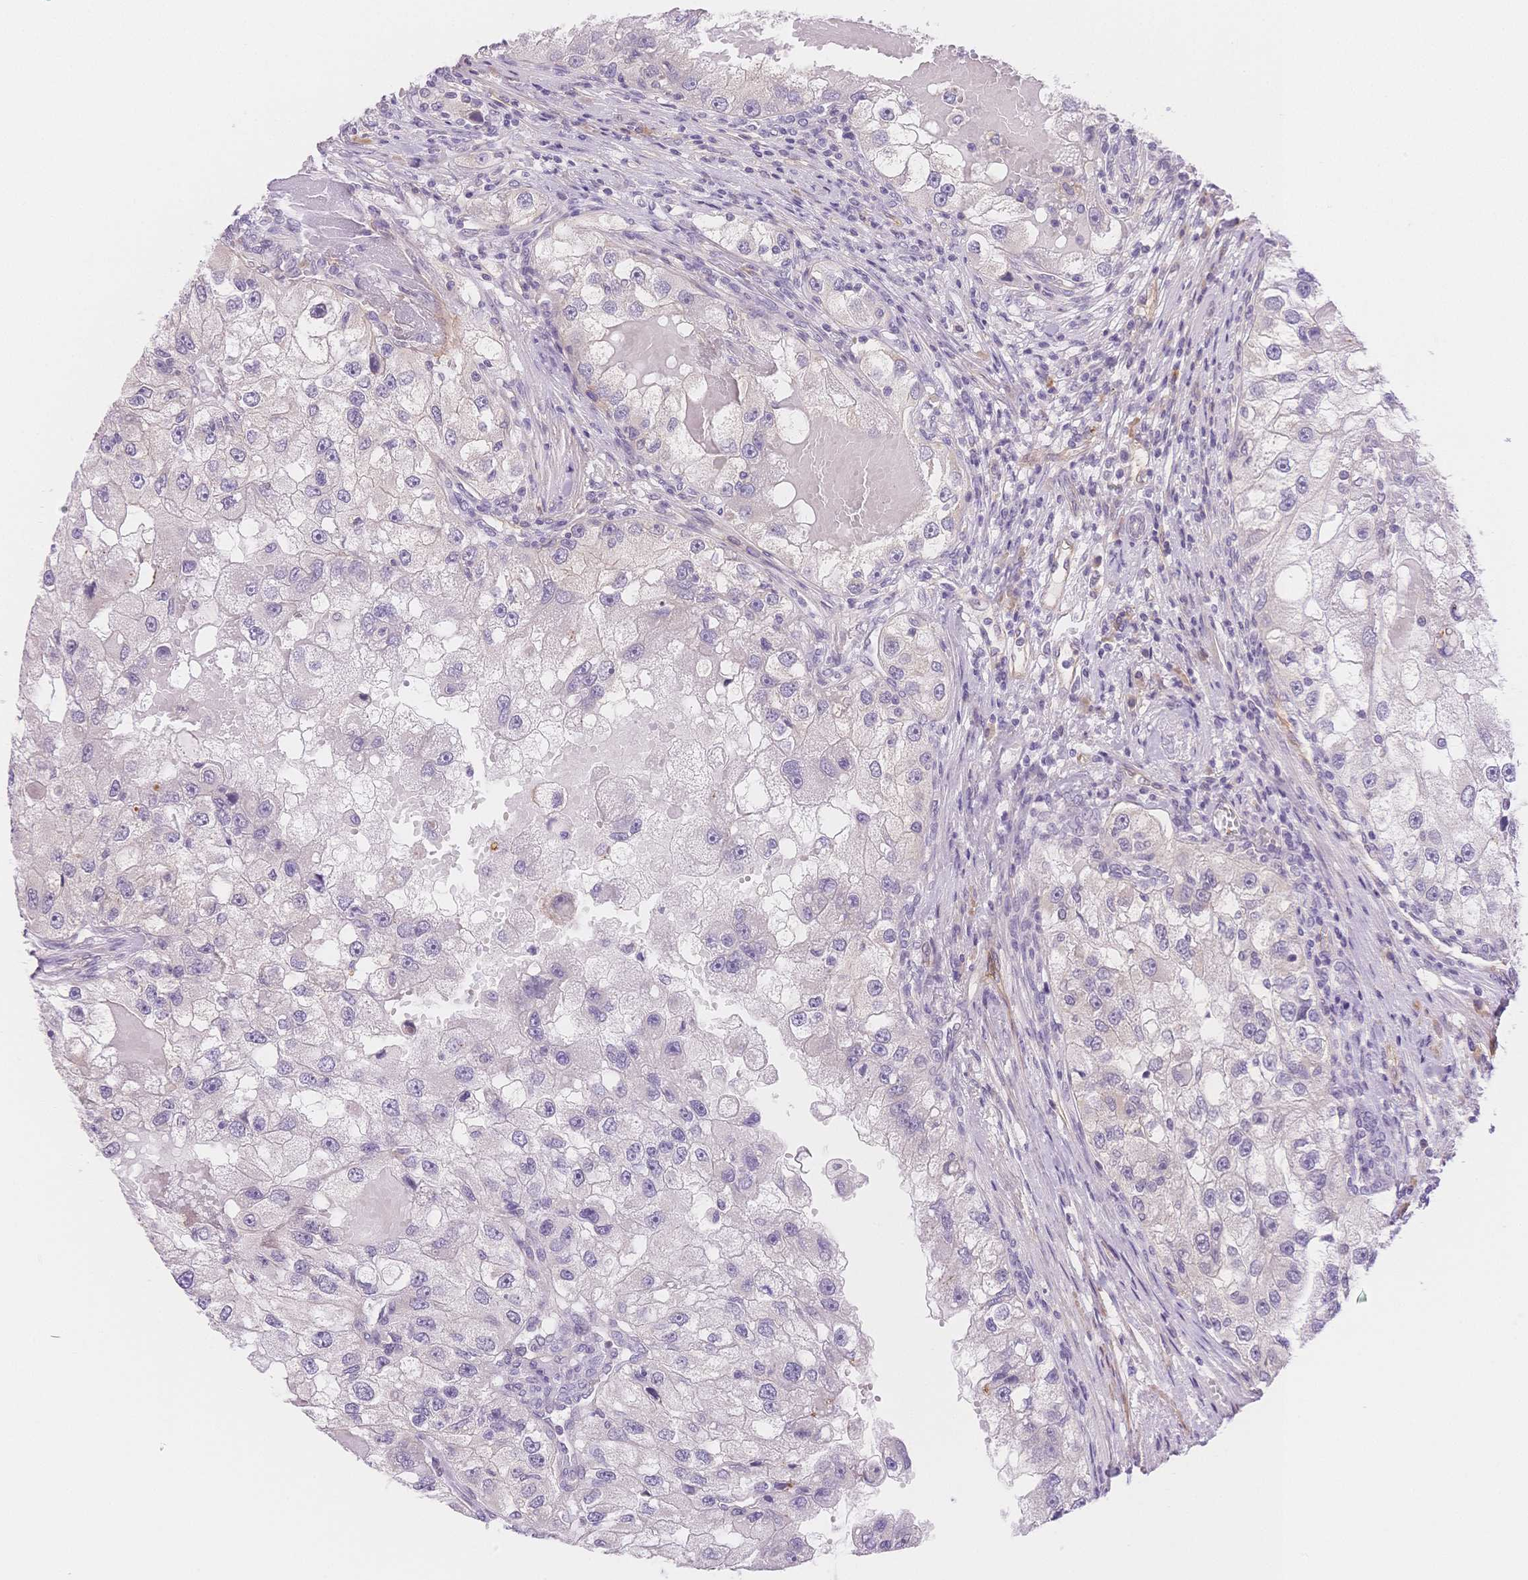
{"staining": {"intensity": "negative", "quantity": "none", "location": "none"}, "tissue": "renal cancer", "cell_type": "Tumor cells", "image_type": "cancer", "snomed": [{"axis": "morphology", "description": "Adenocarcinoma, NOS"}, {"axis": "topography", "description": "Kidney"}], "caption": "IHC histopathology image of neoplastic tissue: renal adenocarcinoma stained with DAB (3,3'-diaminobenzidine) displays no significant protein staining in tumor cells.", "gene": "CSN1S1", "patient": {"sex": "male", "age": 63}}